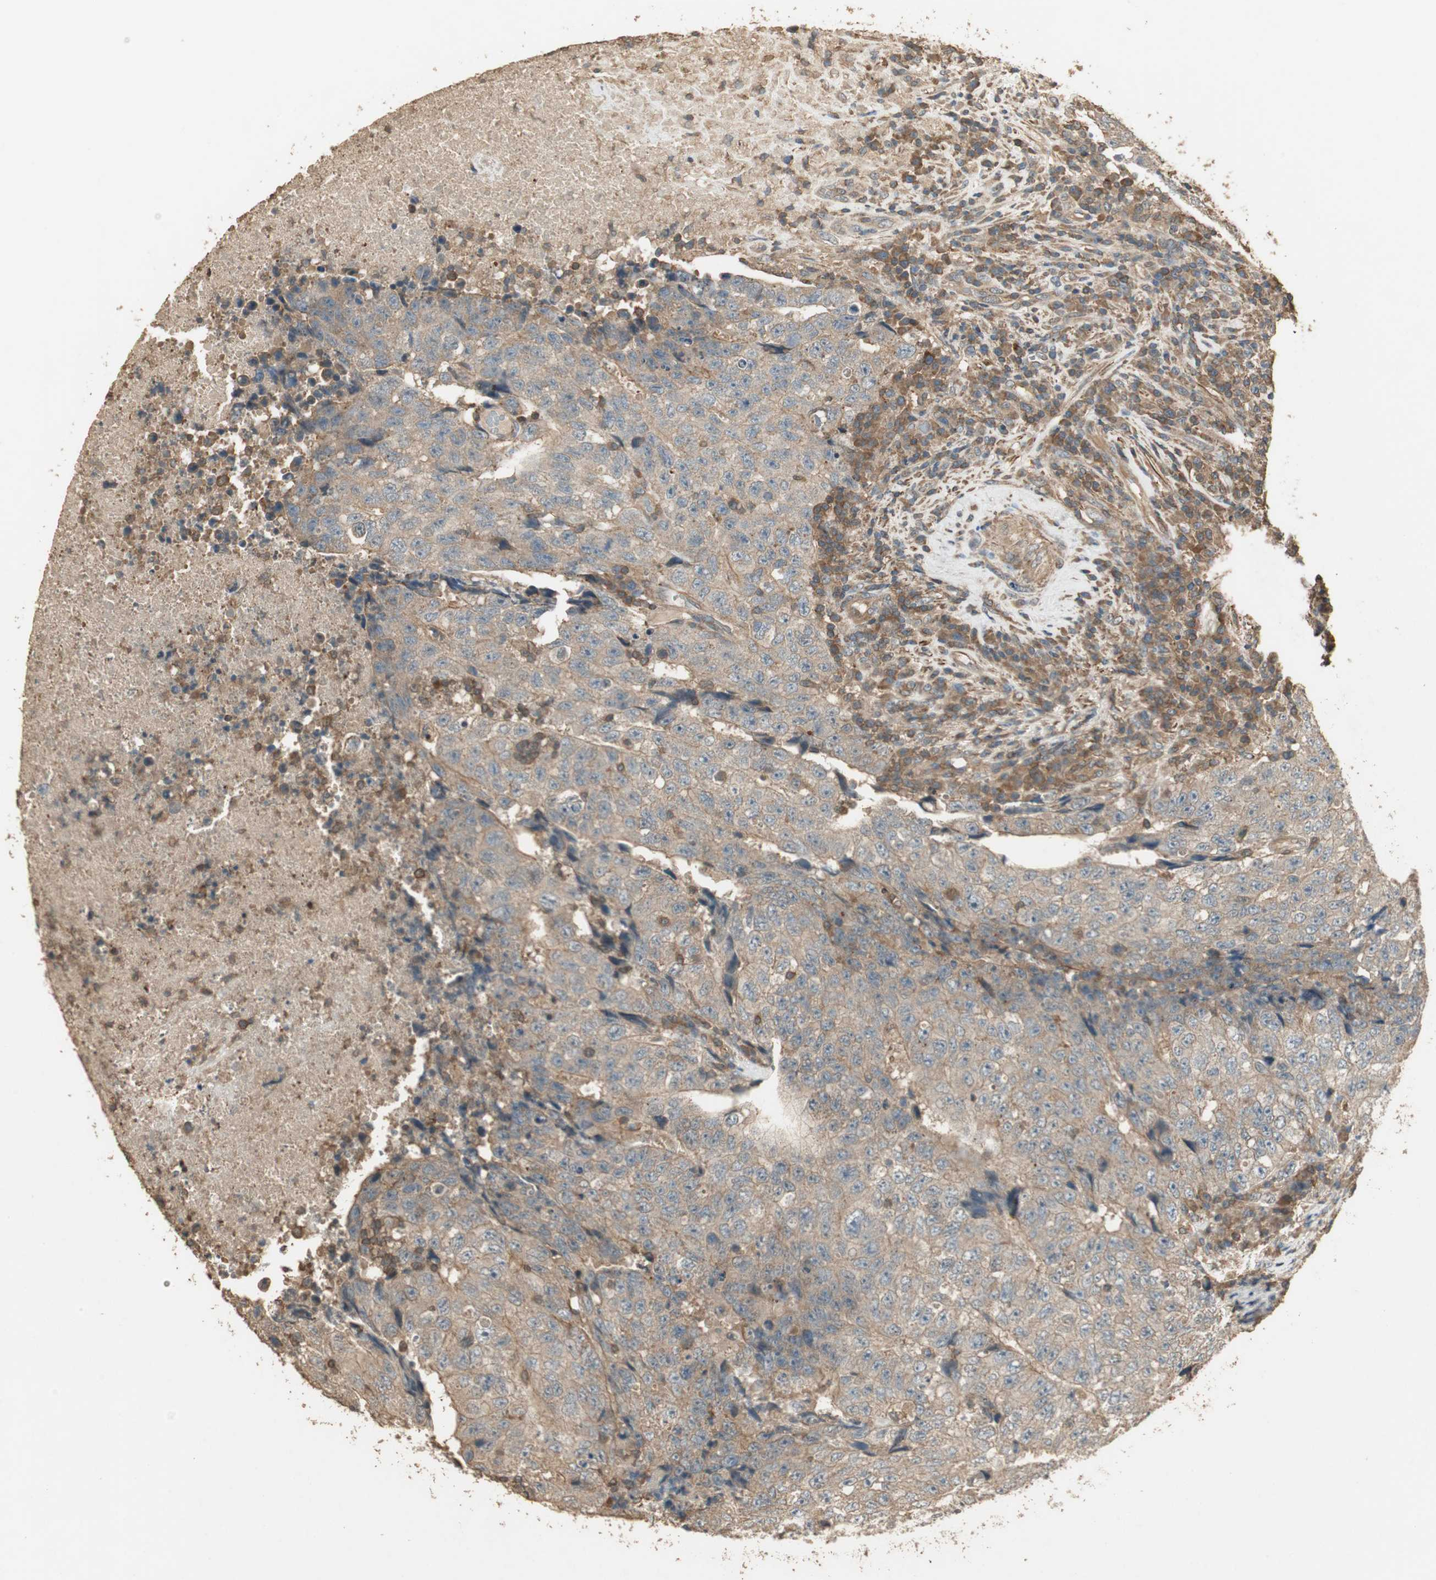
{"staining": {"intensity": "weak", "quantity": ">75%", "location": "cytoplasmic/membranous"}, "tissue": "testis cancer", "cell_type": "Tumor cells", "image_type": "cancer", "snomed": [{"axis": "morphology", "description": "Necrosis, NOS"}, {"axis": "morphology", "description": "Carcinoma, Embryonal, NOS"}, {"axis": "topography", "description": "Testis"}], "caption": "Immunohistochemical staining of testis cancer (embryonal carcinoma) reveals low levels of weak cytoplasmic/membranous protein positivity in approximately >75% of tumor cells.", "gene": "USP2", "patient": {"sex": "male", "age": 19}}